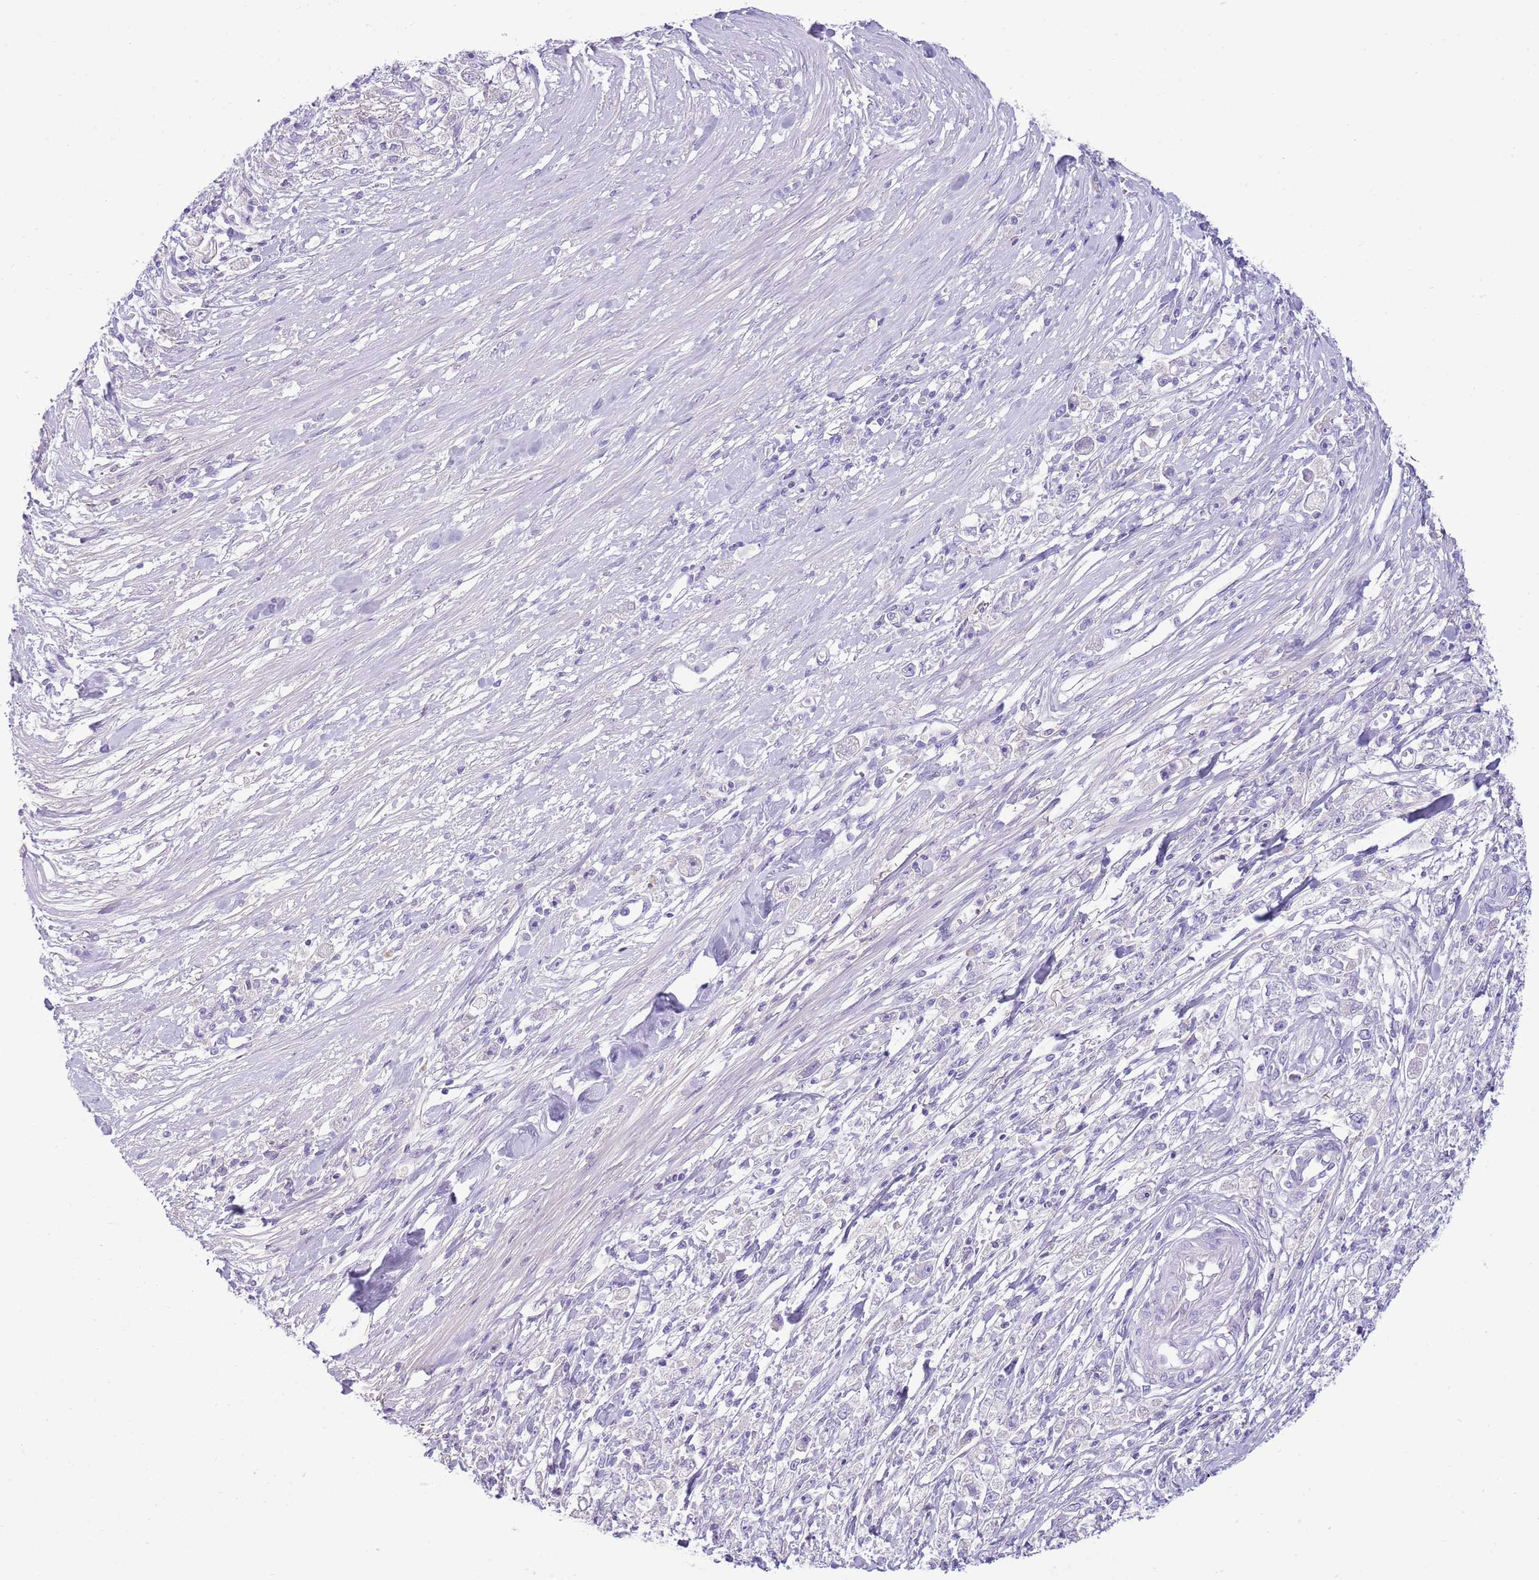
{"staining": {"intensity": "negative", "quantity": "none", "location": "none"}, "tissue": "stomach cancer", "cell_type": "Tumor cells", "image_type": "cancer", "snomed": [{"axis": "morphology", "description": "Adenocarcinoma, NOS"}, {"axis": "topography", "description": "Stomach"}], "caption": "Immunohistochemistry (IHC) micrograph of neoplastic tissue: stomach cancer stained with DAB (3,3'-diaminobenzidine) reveals no significant protein staining in tumor cells. (Stains: DAB immunohistochemistry with hematoxylin counter stain, Microscopy: brightfield microscopy at high magnification).", "gene": "TOX2", "patient": {"sex": "female", "age": 59}}